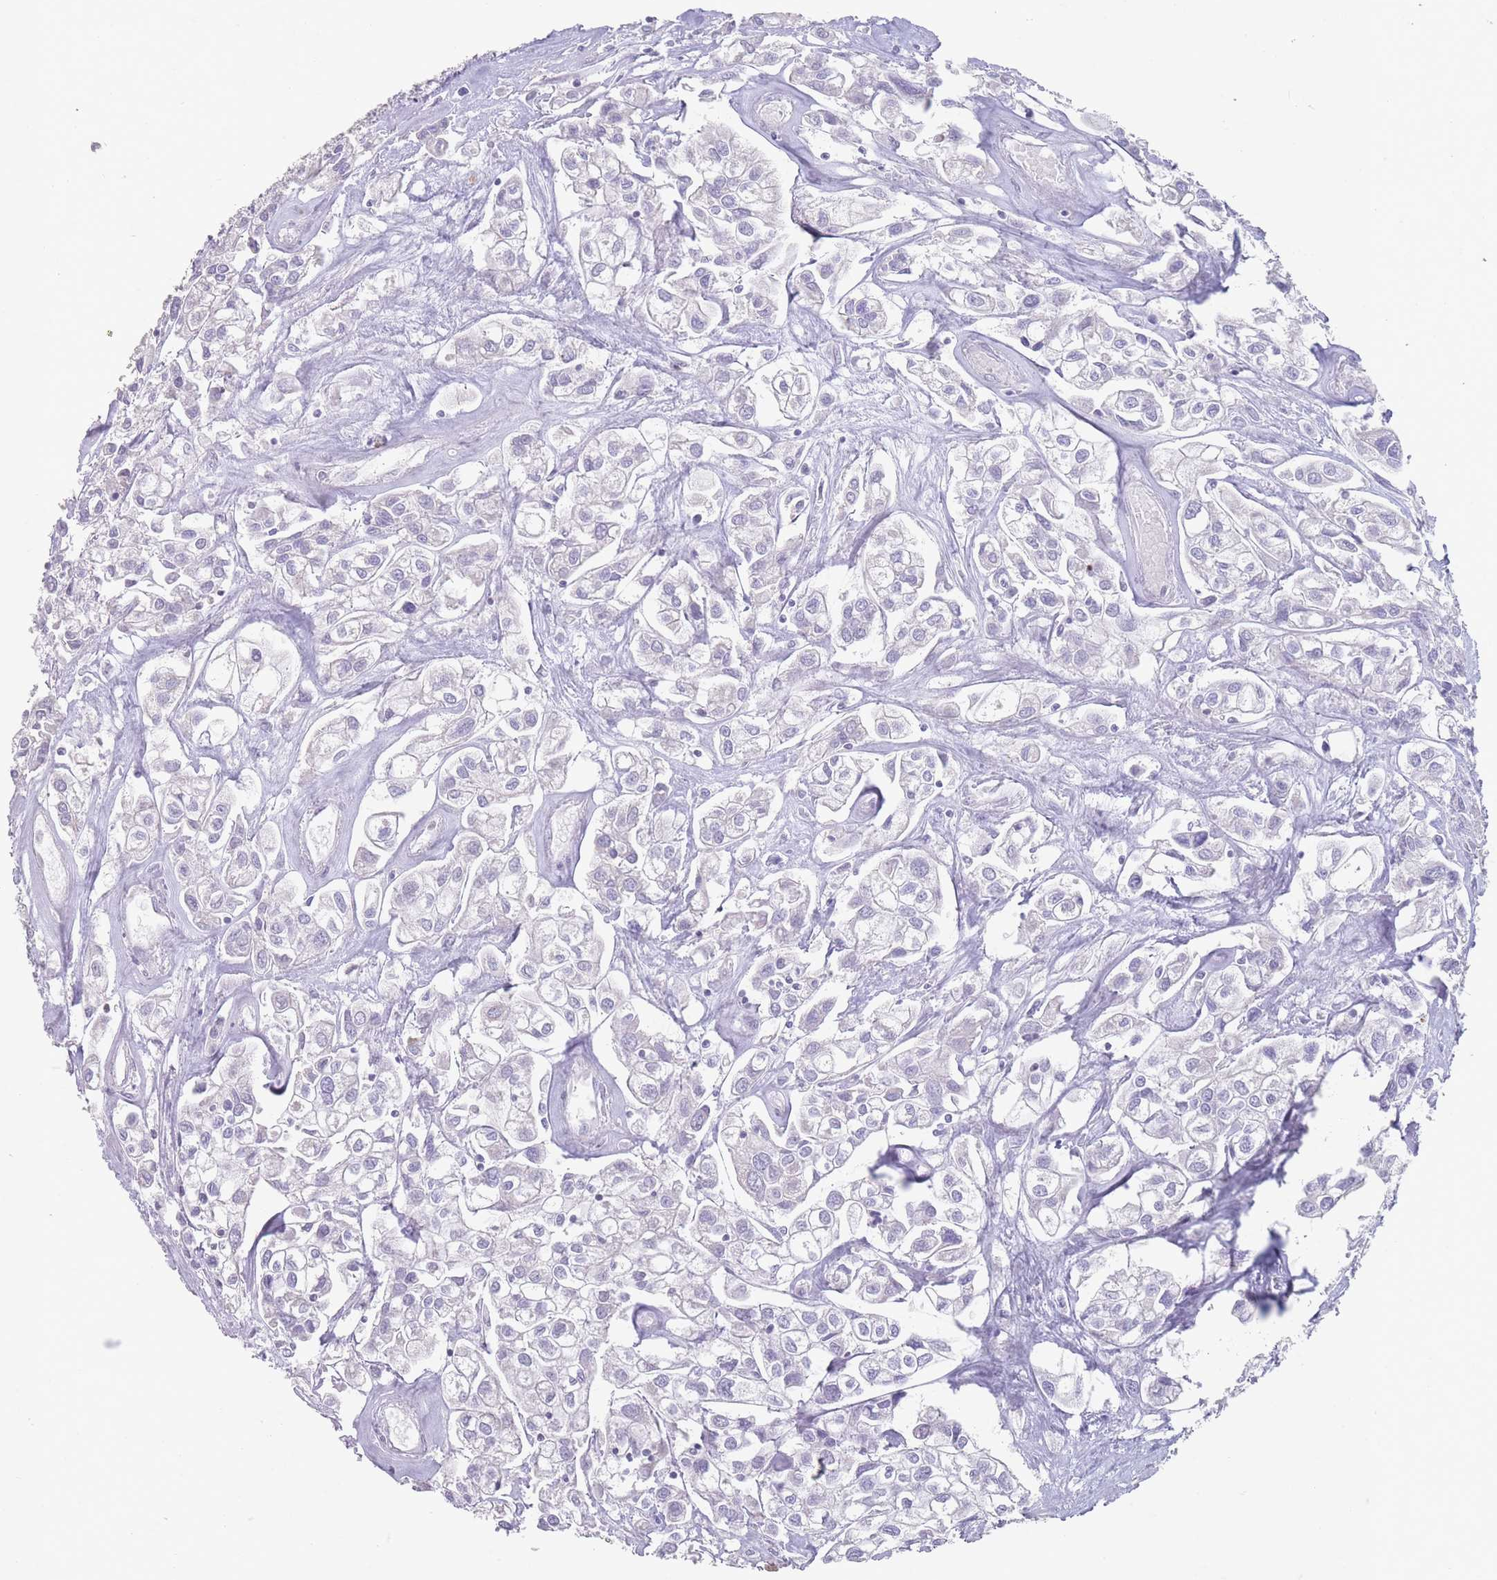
{"staining": {"intensity": "negative", "quantity": "none", "location": "none"}, "tissue": "urothelial cancer", "cell_type": "Tumor cells", "image_type": "cancer", "snomed": [{"axis": "morphology", "description": "Urothelial carcinoma, High grade"}, {"axis": "topography", "description": "Urinary bladder"}], "caption": "Protein analysis of high-grade urothelial carcinoma demonstrates no significant expression in tumor cells.", "gene": "RHBG", "patient": {"sex": "male", "age": 67}}